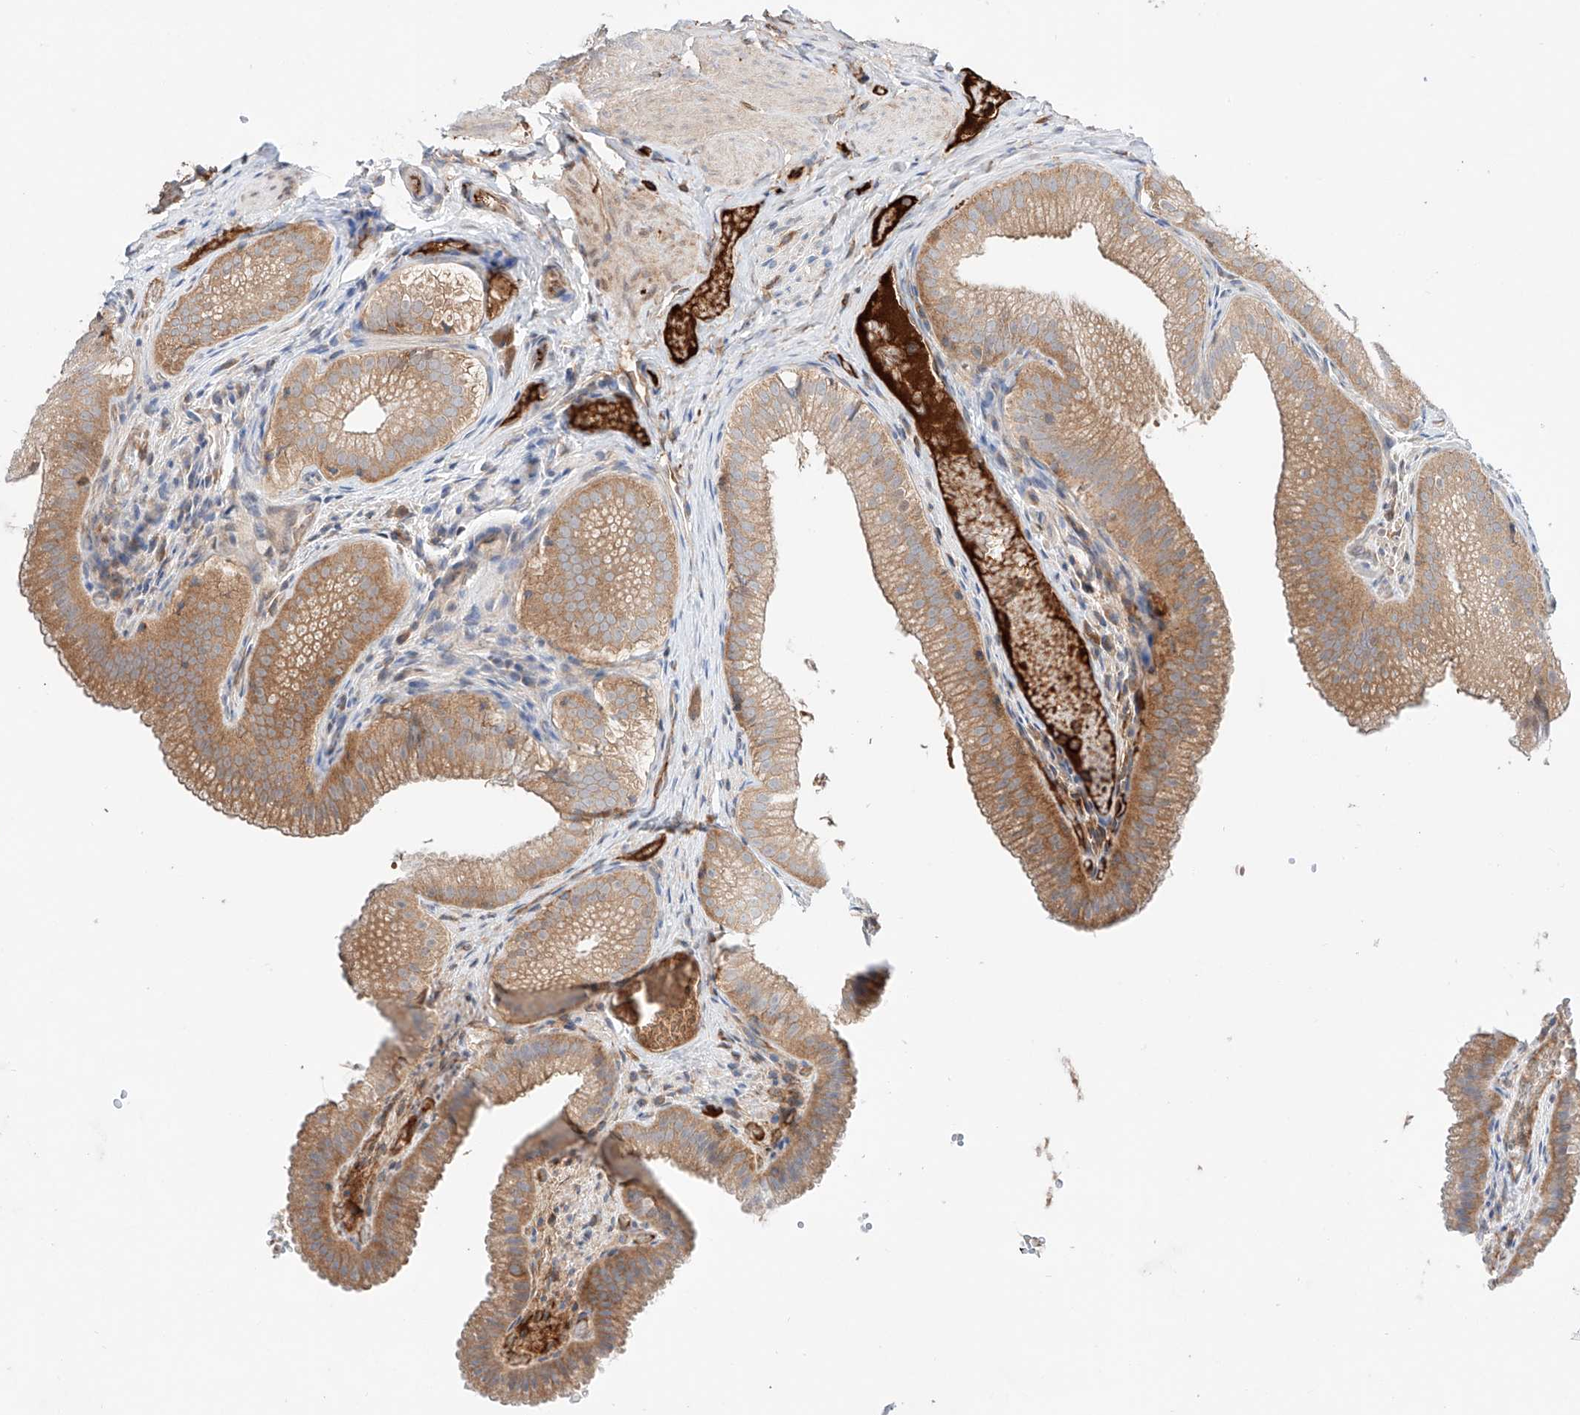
{"staining": {"intensity": "moderate", "quantity": ">75%", "location": "cytoplasmic/membranous"}, "tissue": "gallbladder", "cell_type": "Glandular cells", "image_type": "normal", "snomed": [{"axis": "morphology", "description": "Normal tissue, NOS"}, {"axis": "topography", "description": "Gallbladder"}], "caption": "The micrograph reveals staining of unremarkable gallbladder, revealing moderate cytoplasmic/membranous protein positivity (brown color) within glandular cells.", "gene": "PGGT1B", "patient": {"sex": "female", "age": 30}}